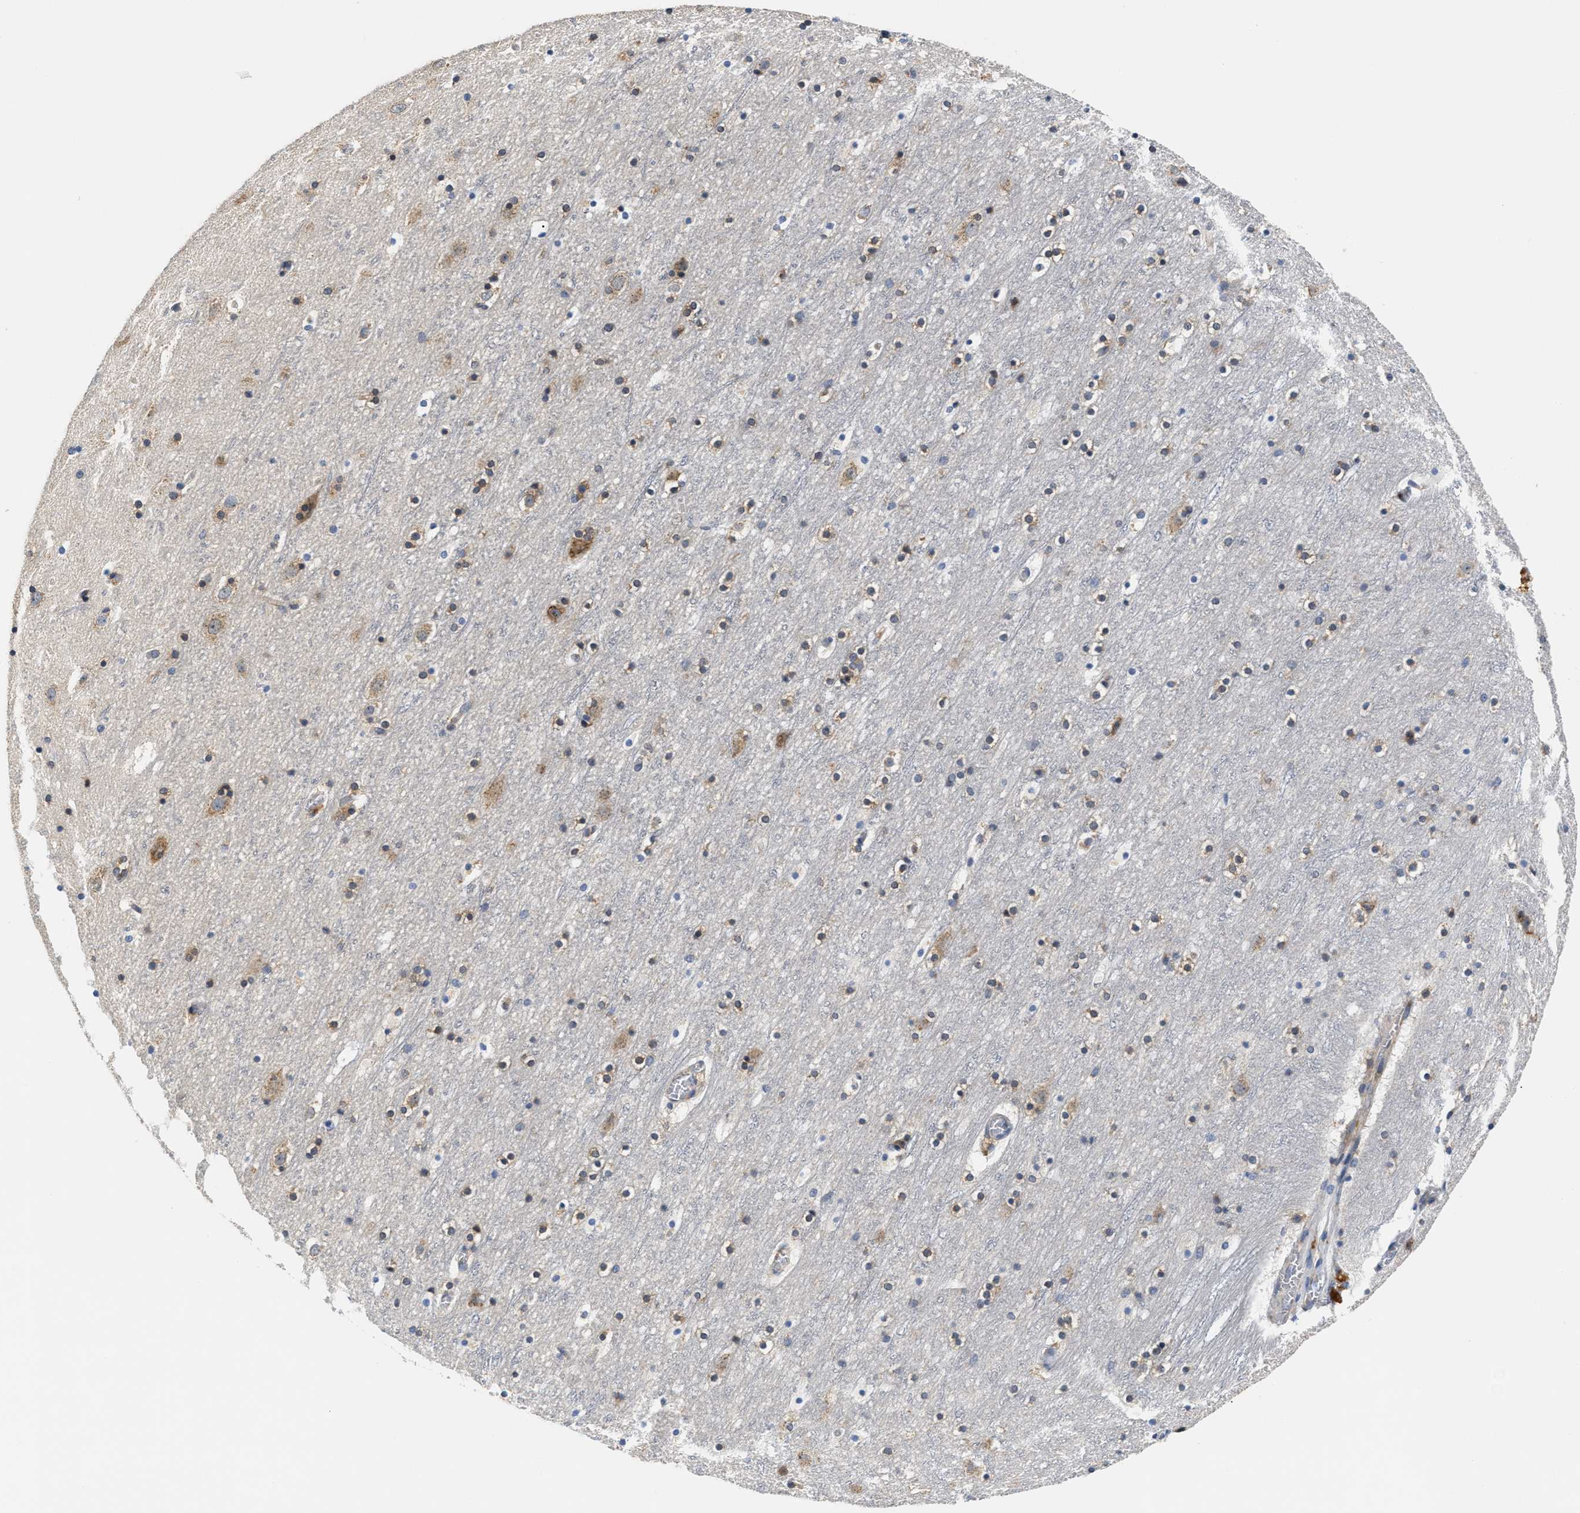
{"staining": {"intensity": "negative", "quantity": "none", "location": "none"}, "tissue": "cerebral cortex", "cell_type": "Endothelial cells", "image_type": "normal", "snomed": [{"axis": "morphology", "description": "Normal tissue, NOS"}, {"axis": "topography", "description": "Cerebral cortex"}], "caption": "IHC of normal human cerebral cortex reveals no staining in endothelial cells.", "gene": "FAM185A", "patient": {"sex": "male", "age": 45}}